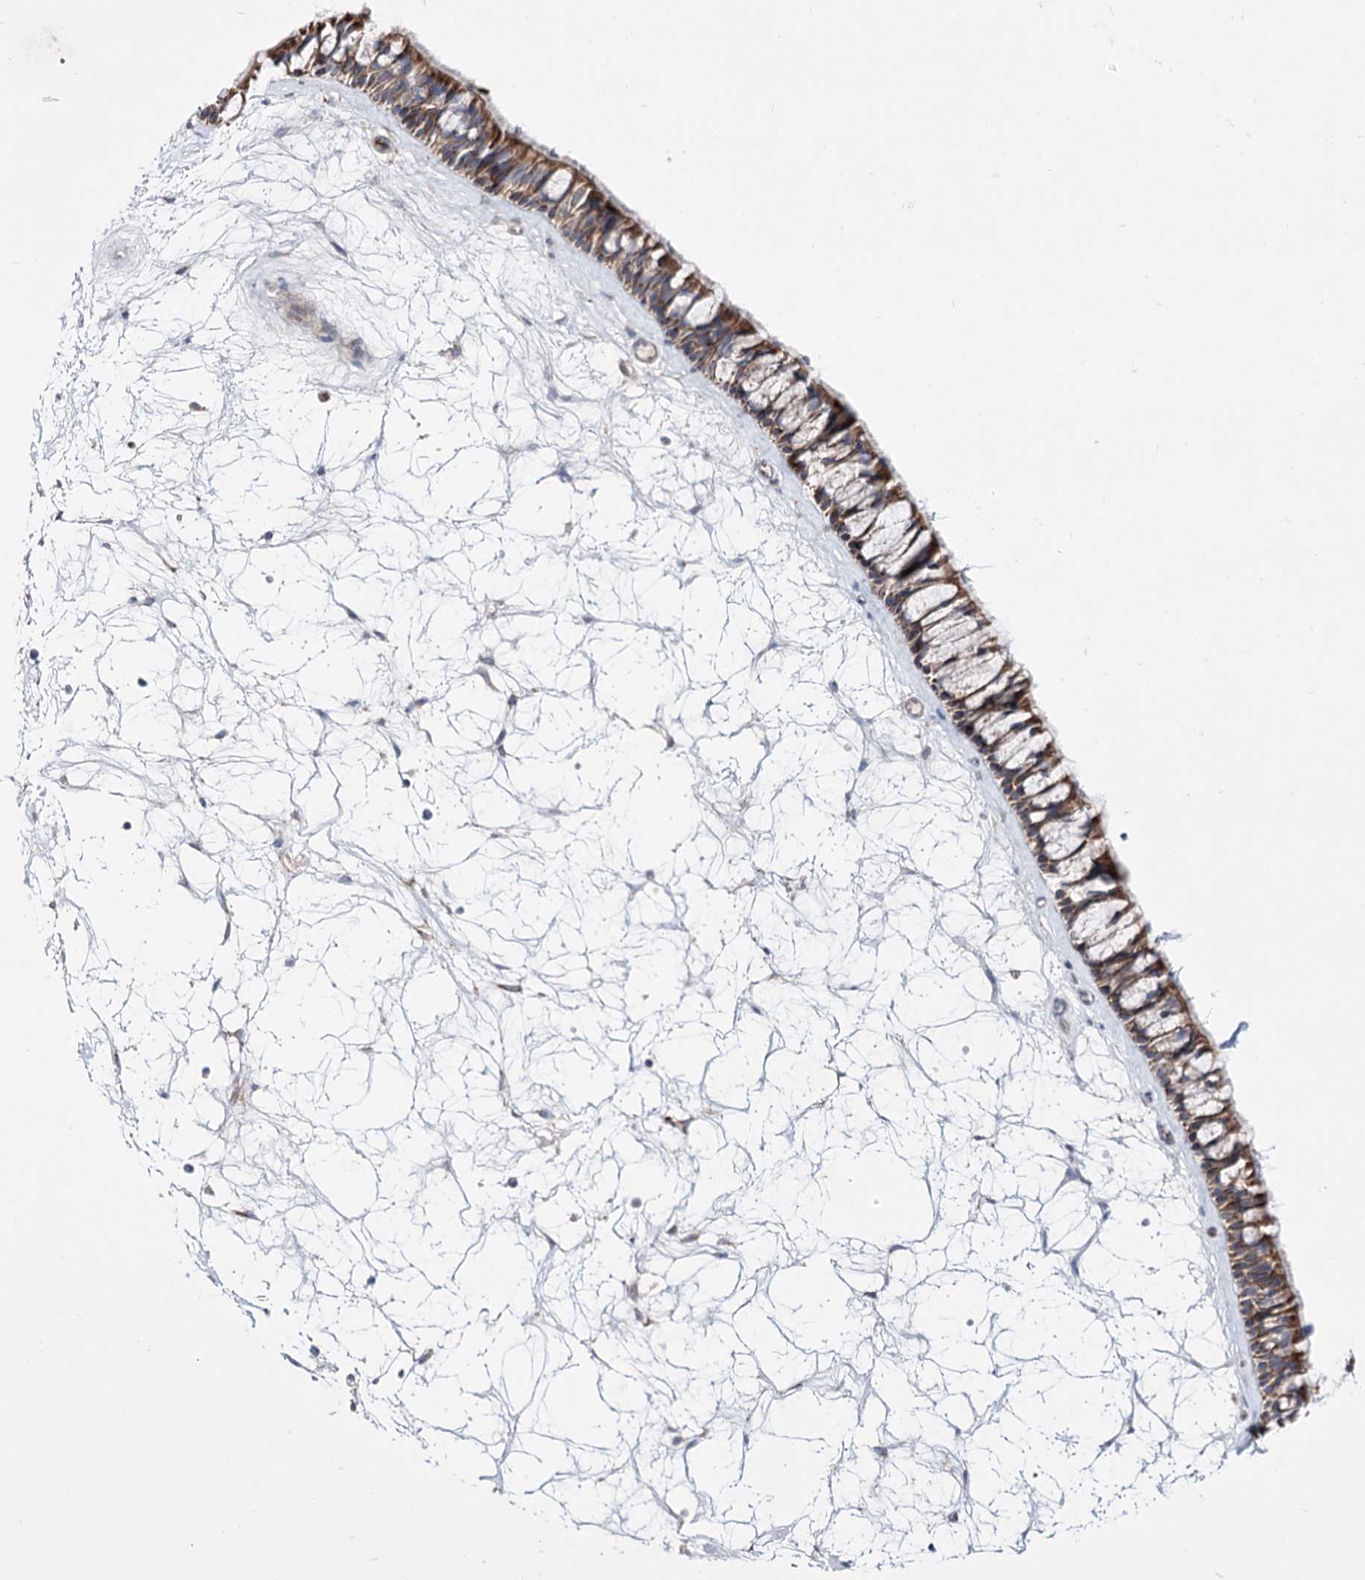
{"staining": {"intensity": "moderate", "quantity": ">75%", "location": "cytoplasmic/membranous"}, "tissue": "nasopharynx", "cell_type": "Respiratory epithelial cells", "image_type": "normal", "snomed": [{"axis": "morphology", "description": "Normal tissue, NOS"}, {"axis": "topography", "description": "Nasopharynx"}], "caption": "This image displays benign nasopharynx stained with IHC to label a protein in brown. The cytoplasmic/membranous of respiratory epithelial cells show moderate positivity for the protein. Nuclei are counter-stained blue.", "gene": "OSBPL5", "patient": {"sex": "male", "age": 64}}